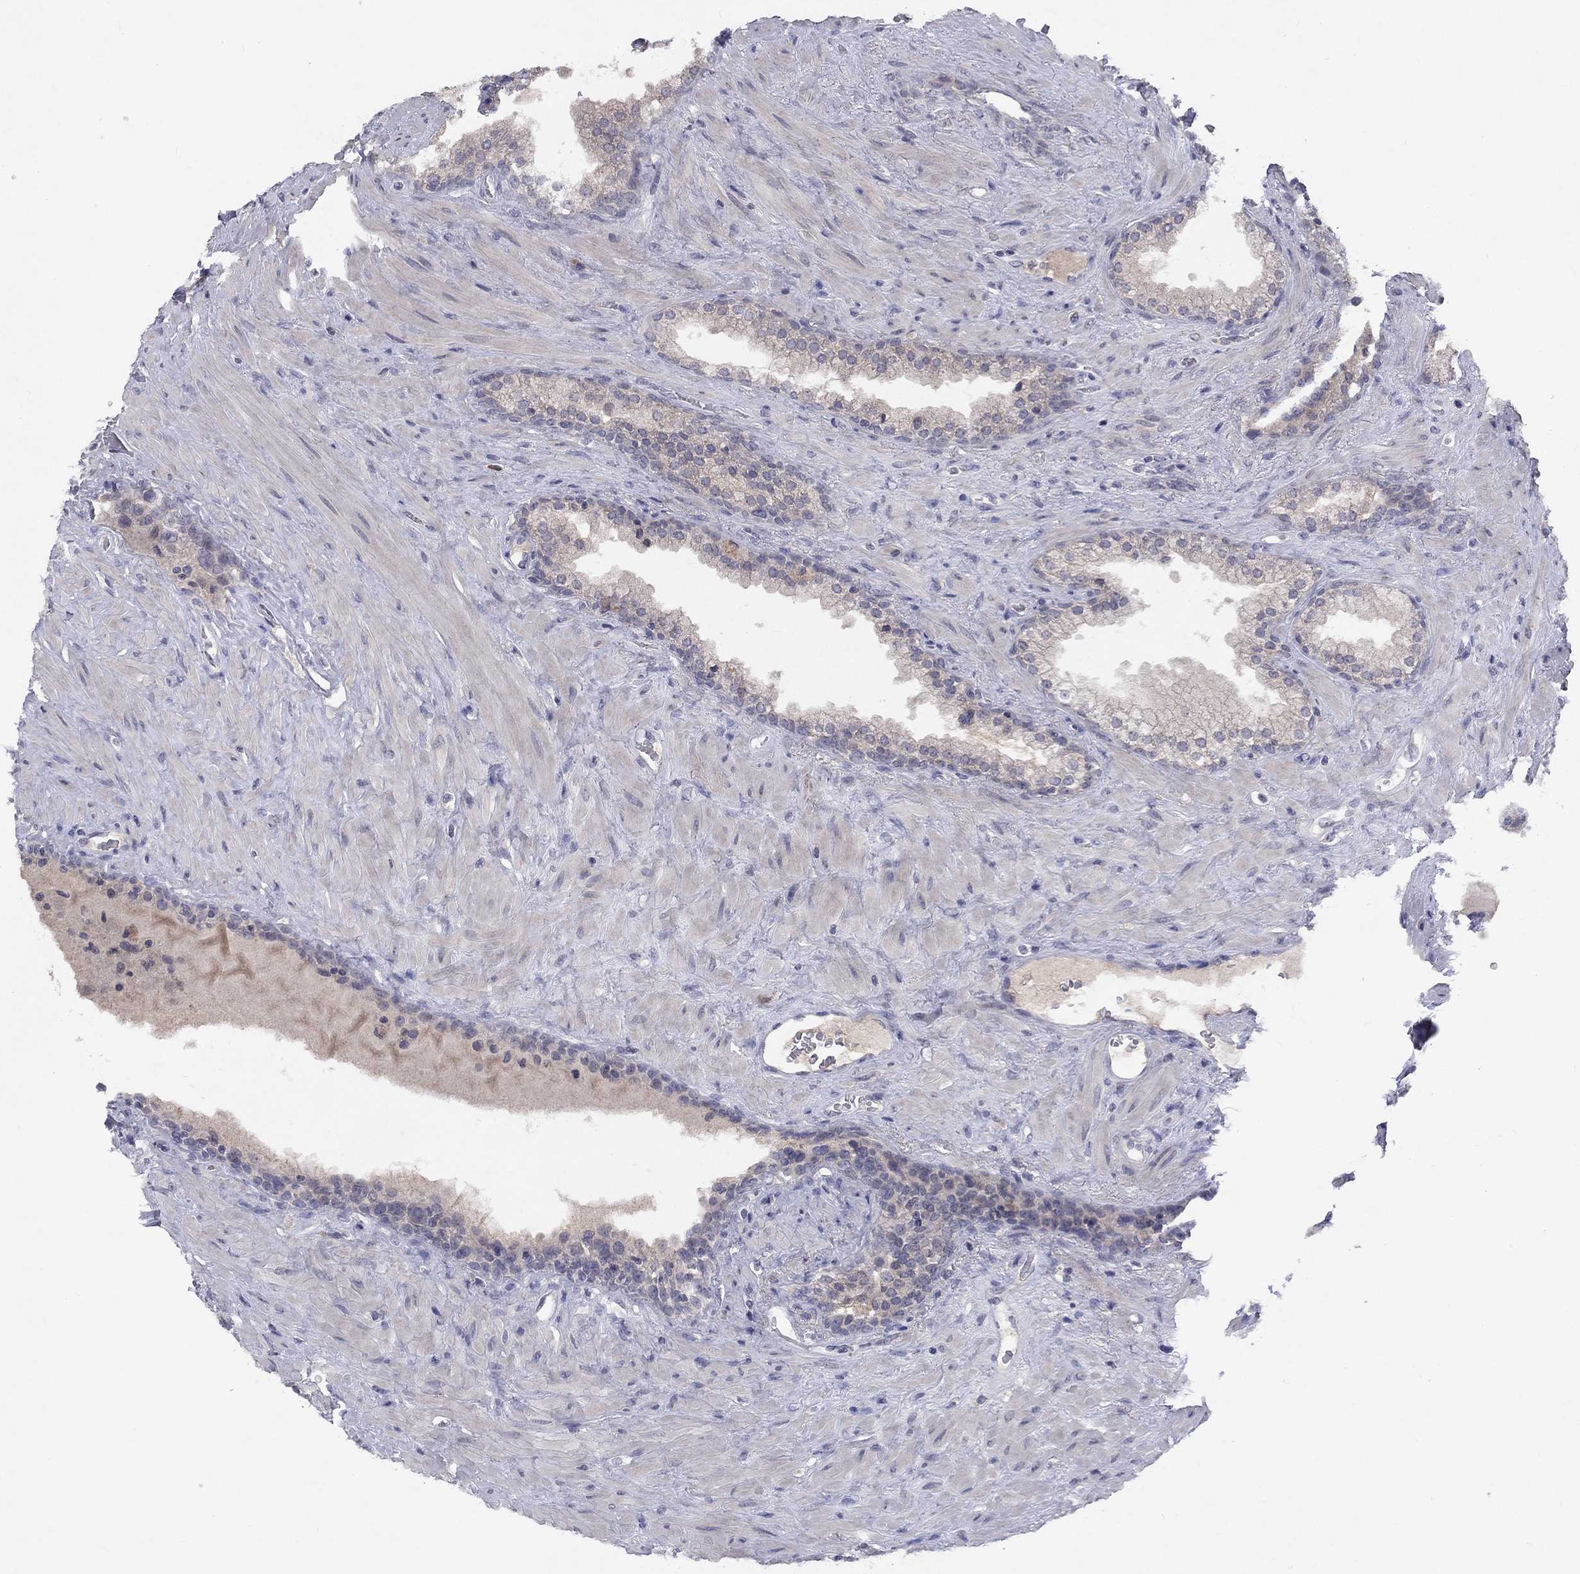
{"staining": {"intensity": "negative", "quantity": "none", "location": "none"}, "tissue": "prostate", "cell_type": "Glandular cells", "image_type": "normal", "snomed": [{"axis": "morphology", "description": "Normal tissue, NOS"}, {"axis": "topography", "description": "Prostate"}], "caption": "DAB (3,3'-diaminobenzidine) immunohistochemical staining of benign human prostate exhibits no significant expression in glandular cells. The staining was performed using DAB to visualize the protein expression in brown, while the nuclei were stained in blue with hematoxylin (Magnification: 20x).", "gene": "CACNA1A", "patient": {"sex": "male", "age": 63}}